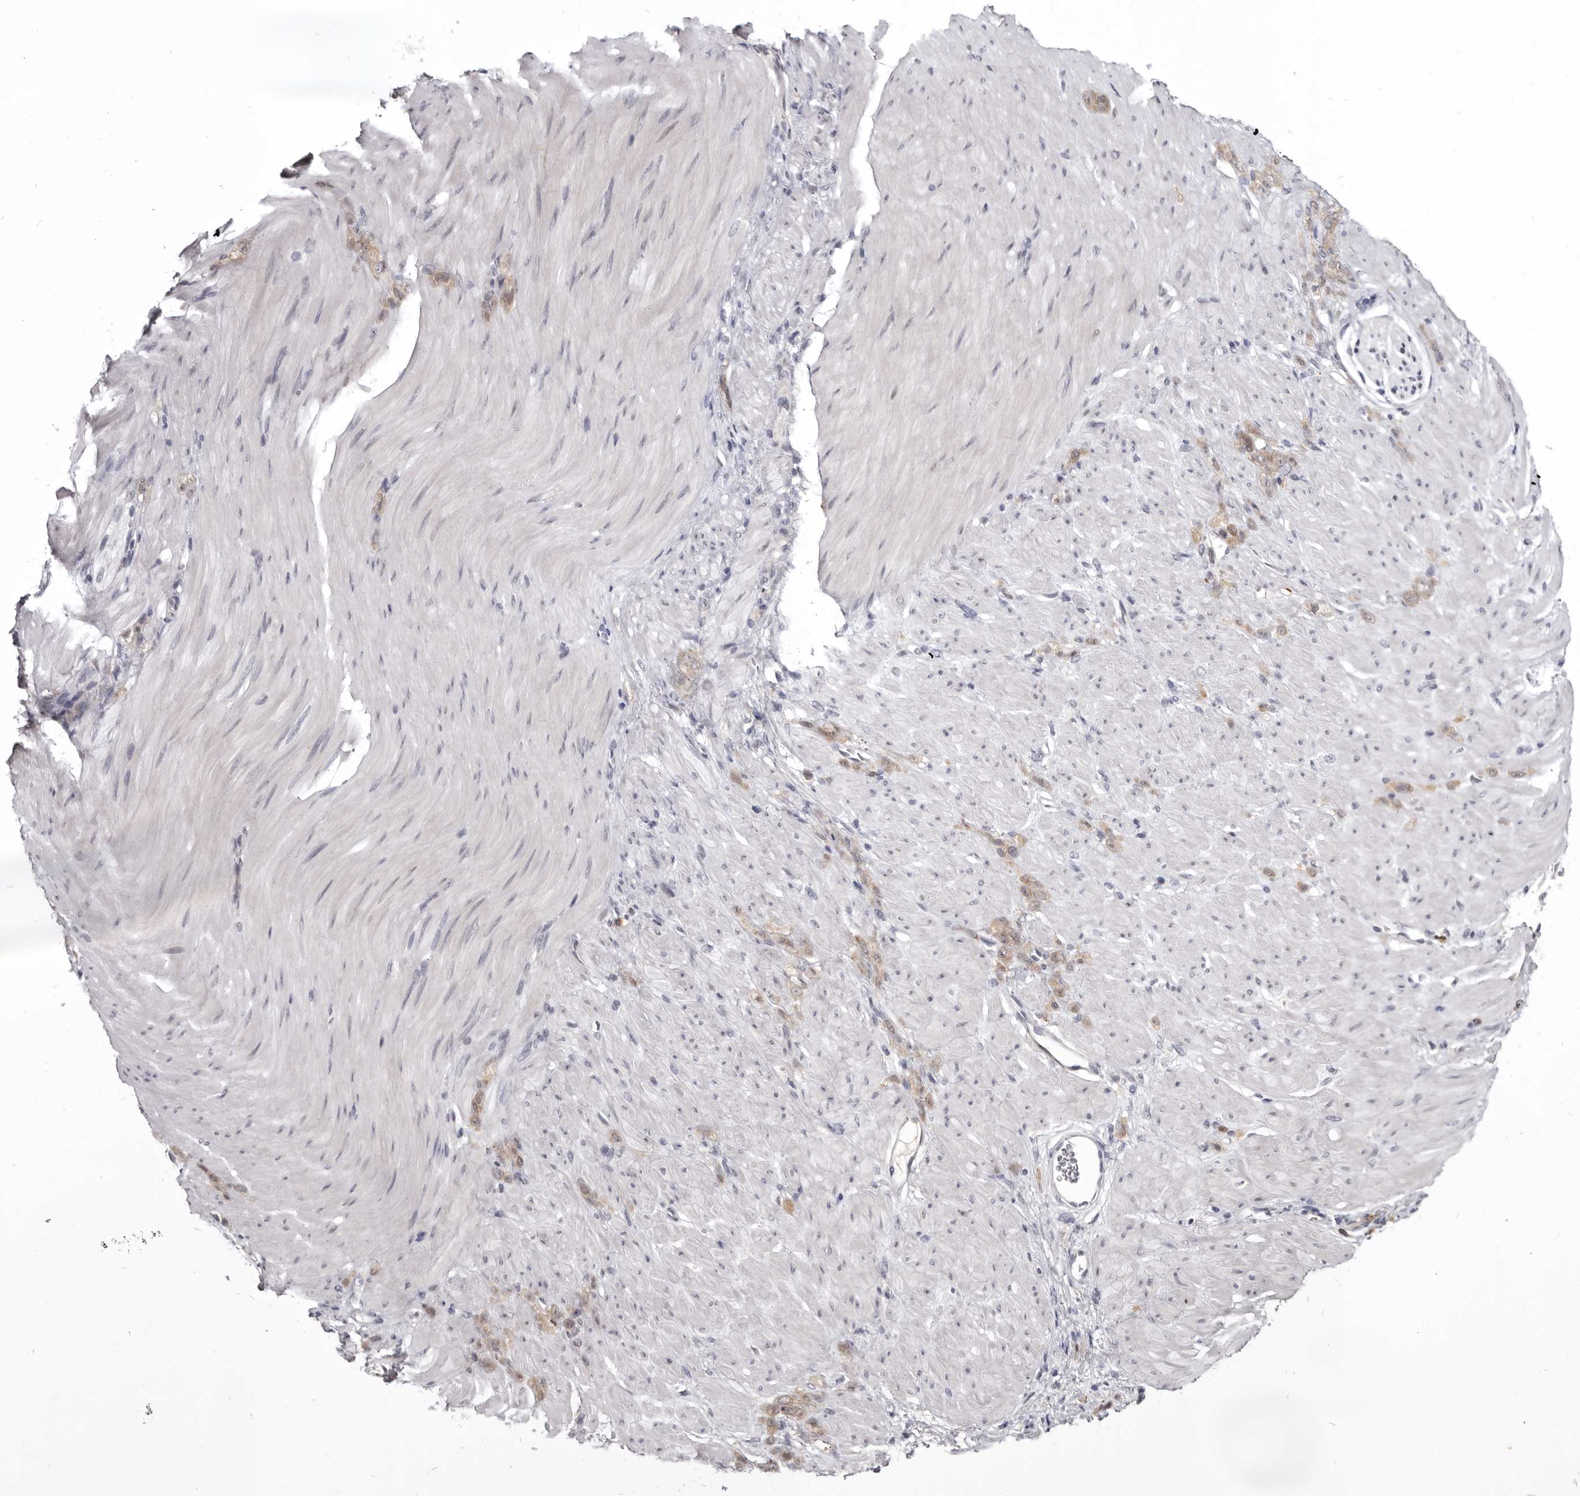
{"staining": {"intensity": "weak", "quantity": ">75%", "location": "cytoplasmic/membranous,nuclear"}, "tissue": "stomach cancer", "cell_type": "Tumor cells", "image_type": "cancer", "snomed": [{"axis": "morphology", "description": "Normal tissue, NOS"}, {"axis": "morphology", "description": "Adenocarcinoma, NOS"}, {"axis": "topography", "description": "Stomach"}], "caption": "Protein staining by immunohistochemistry (IHC) displays weak cytoplasmic/membranous and nuclear positivity in about >75% of tumor cells in stomach cancer (adenocarcinoma).", "gene": "CGN", "patient": {"sex": "male", "age": 82}}